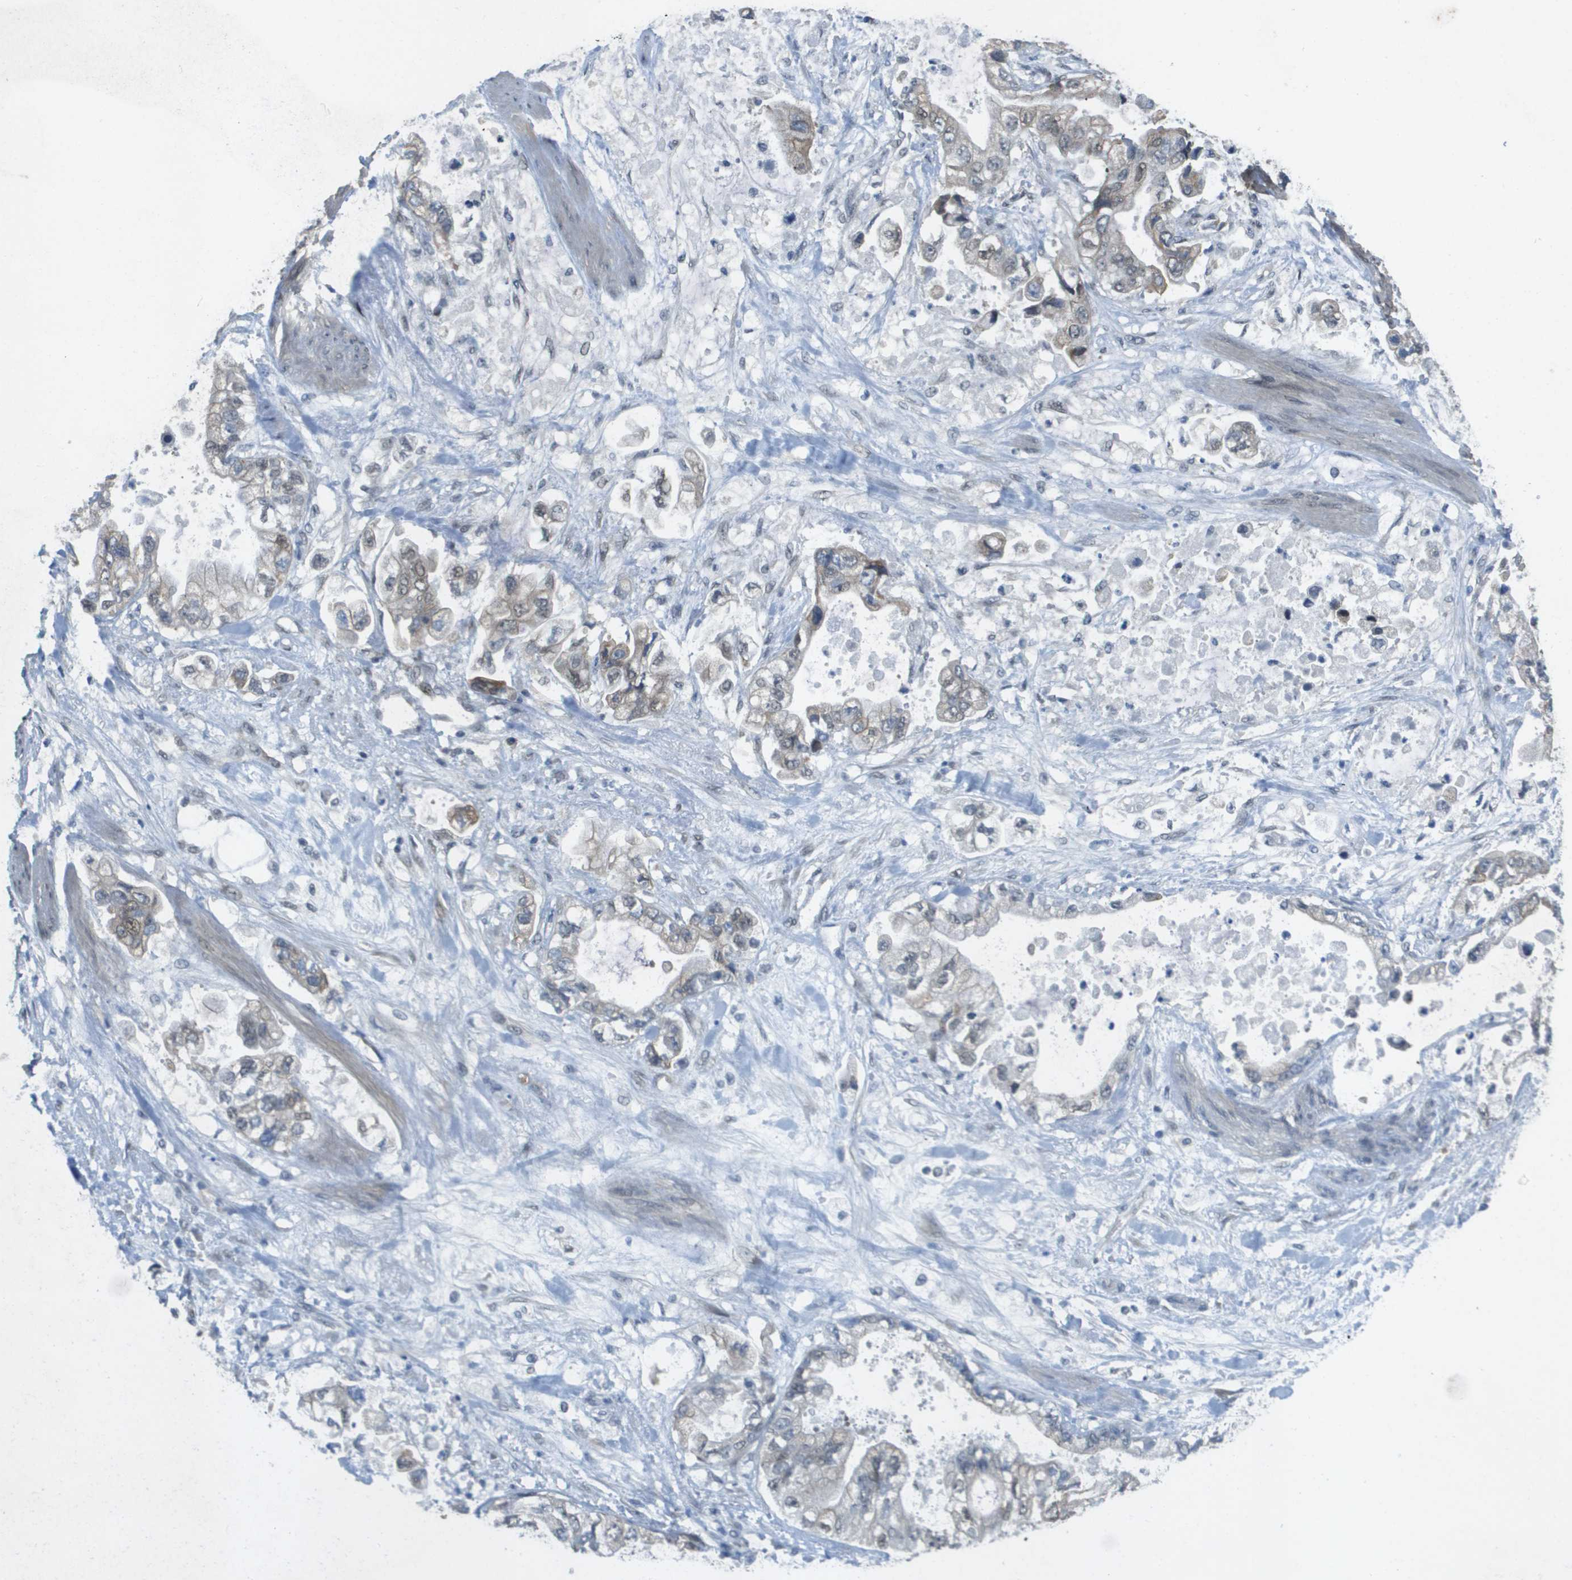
{"staining": {"intensity": "weak", "quantity": "<25%", "location": "cytoplasmic/membranous"}, "tissue": "stomach cancer", "cell_type": "Tumor cells", "image_type": "cancer", "snomed": [{"axis": "morphology", "description": "Normal tissue, NOS"}, {"axis": "morphology", "description": "Adenocarcinoma, NOS"}, {"axis": "topography", "description": "Stomach"}], "caption": "Stomach adenocarcinoma stained for a protein using immunohistochemistry (IHC) demonstrates no staining tumor cells.", "gene": "ARID1B", "patient": {"sex": "male", "age": 62}}